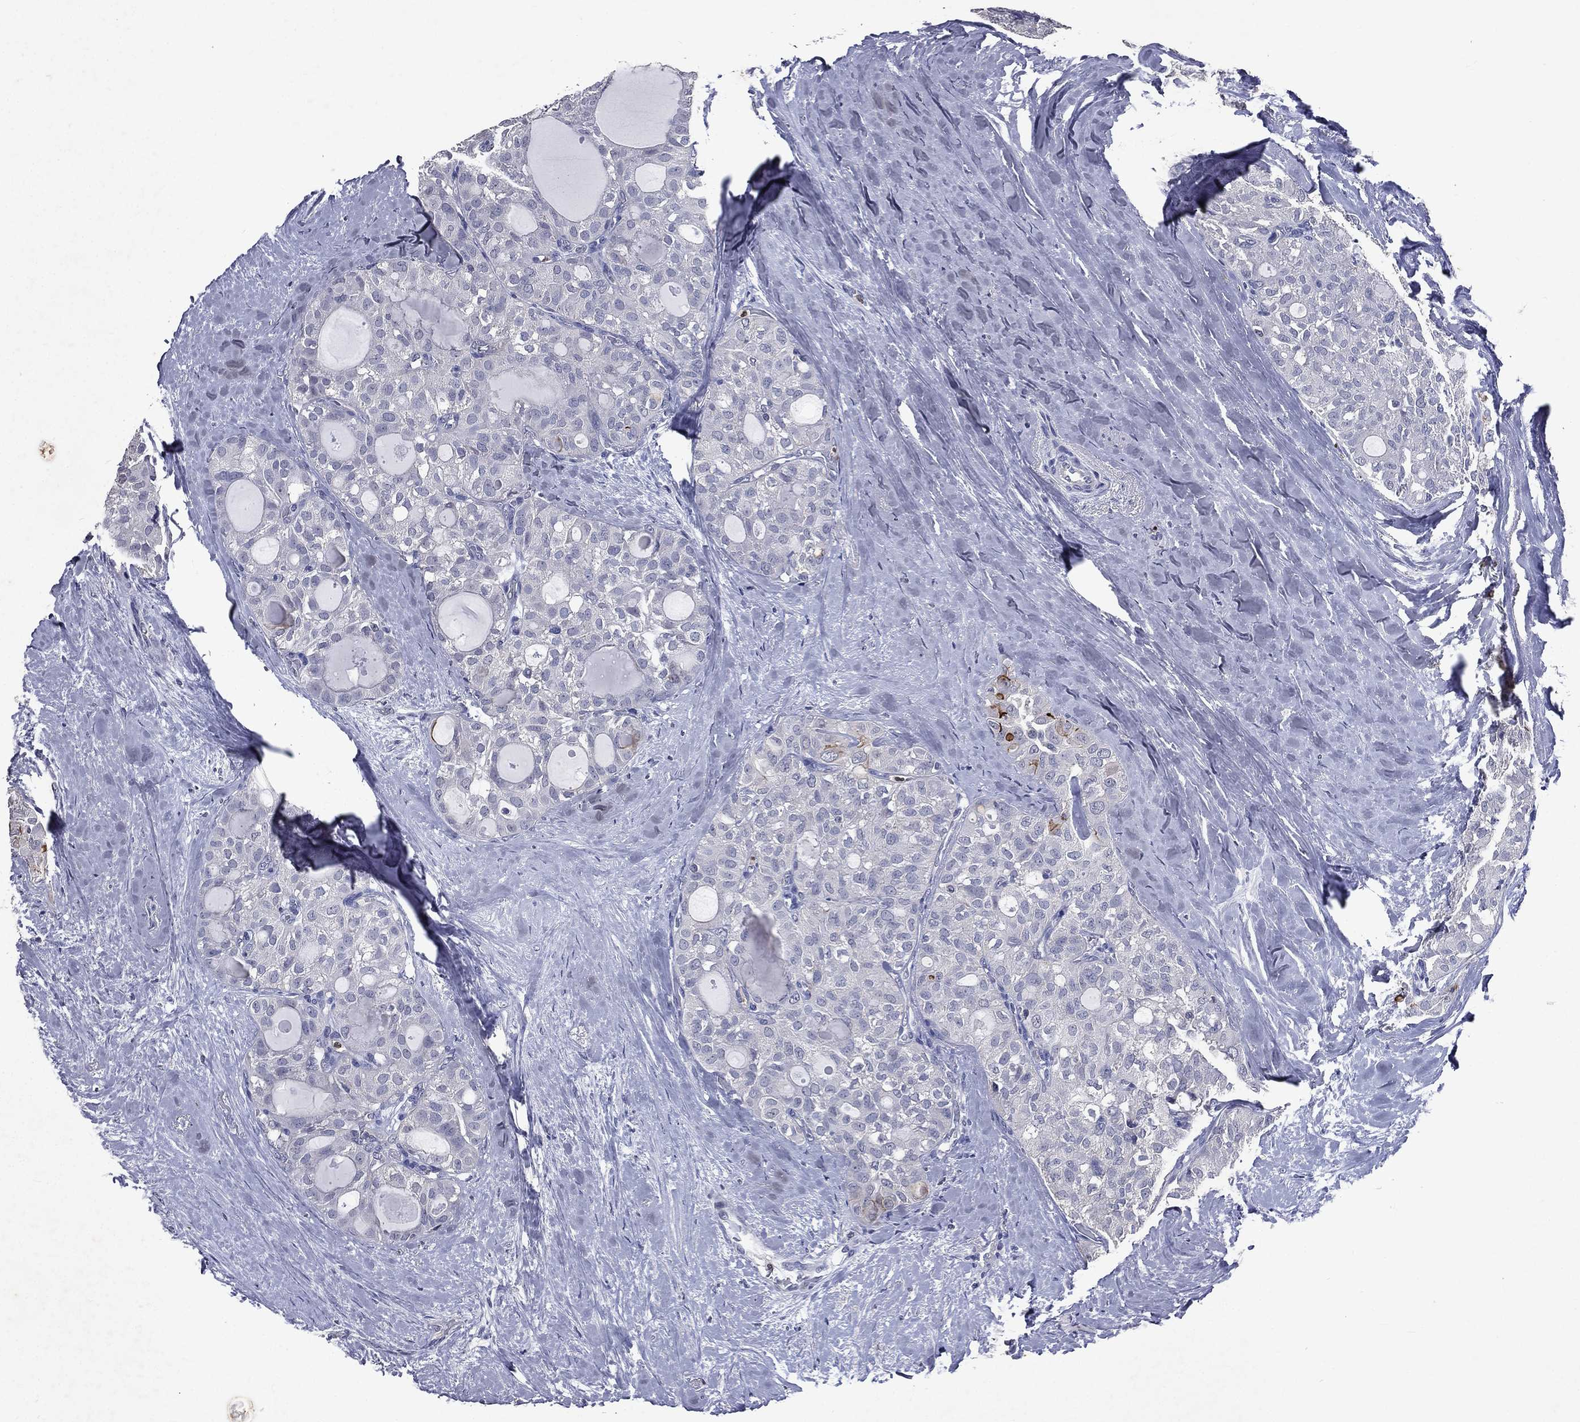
{"staining": {"intensity": "negative", "quantity": "none", "location": "none"}, "tissue": "thyroid cancer", "cell_type": "Tumor cells", "image_type": "cancer", "snomed": [{"axis": "morphology", "description": "Follicular adenoma carcinoma, NOS"}, {"axis": "topography", "description": "Thyroid gland"}], "caption": "IHC photomicrograph of neoplastic tissue: human thyroid cancer stained with DAB (3,3'-diaminobenzidine) reveals no significant protein expression in tumor cells.", "gene": "SLC34A2", "patient": {"sex": "male", "age": 75}}